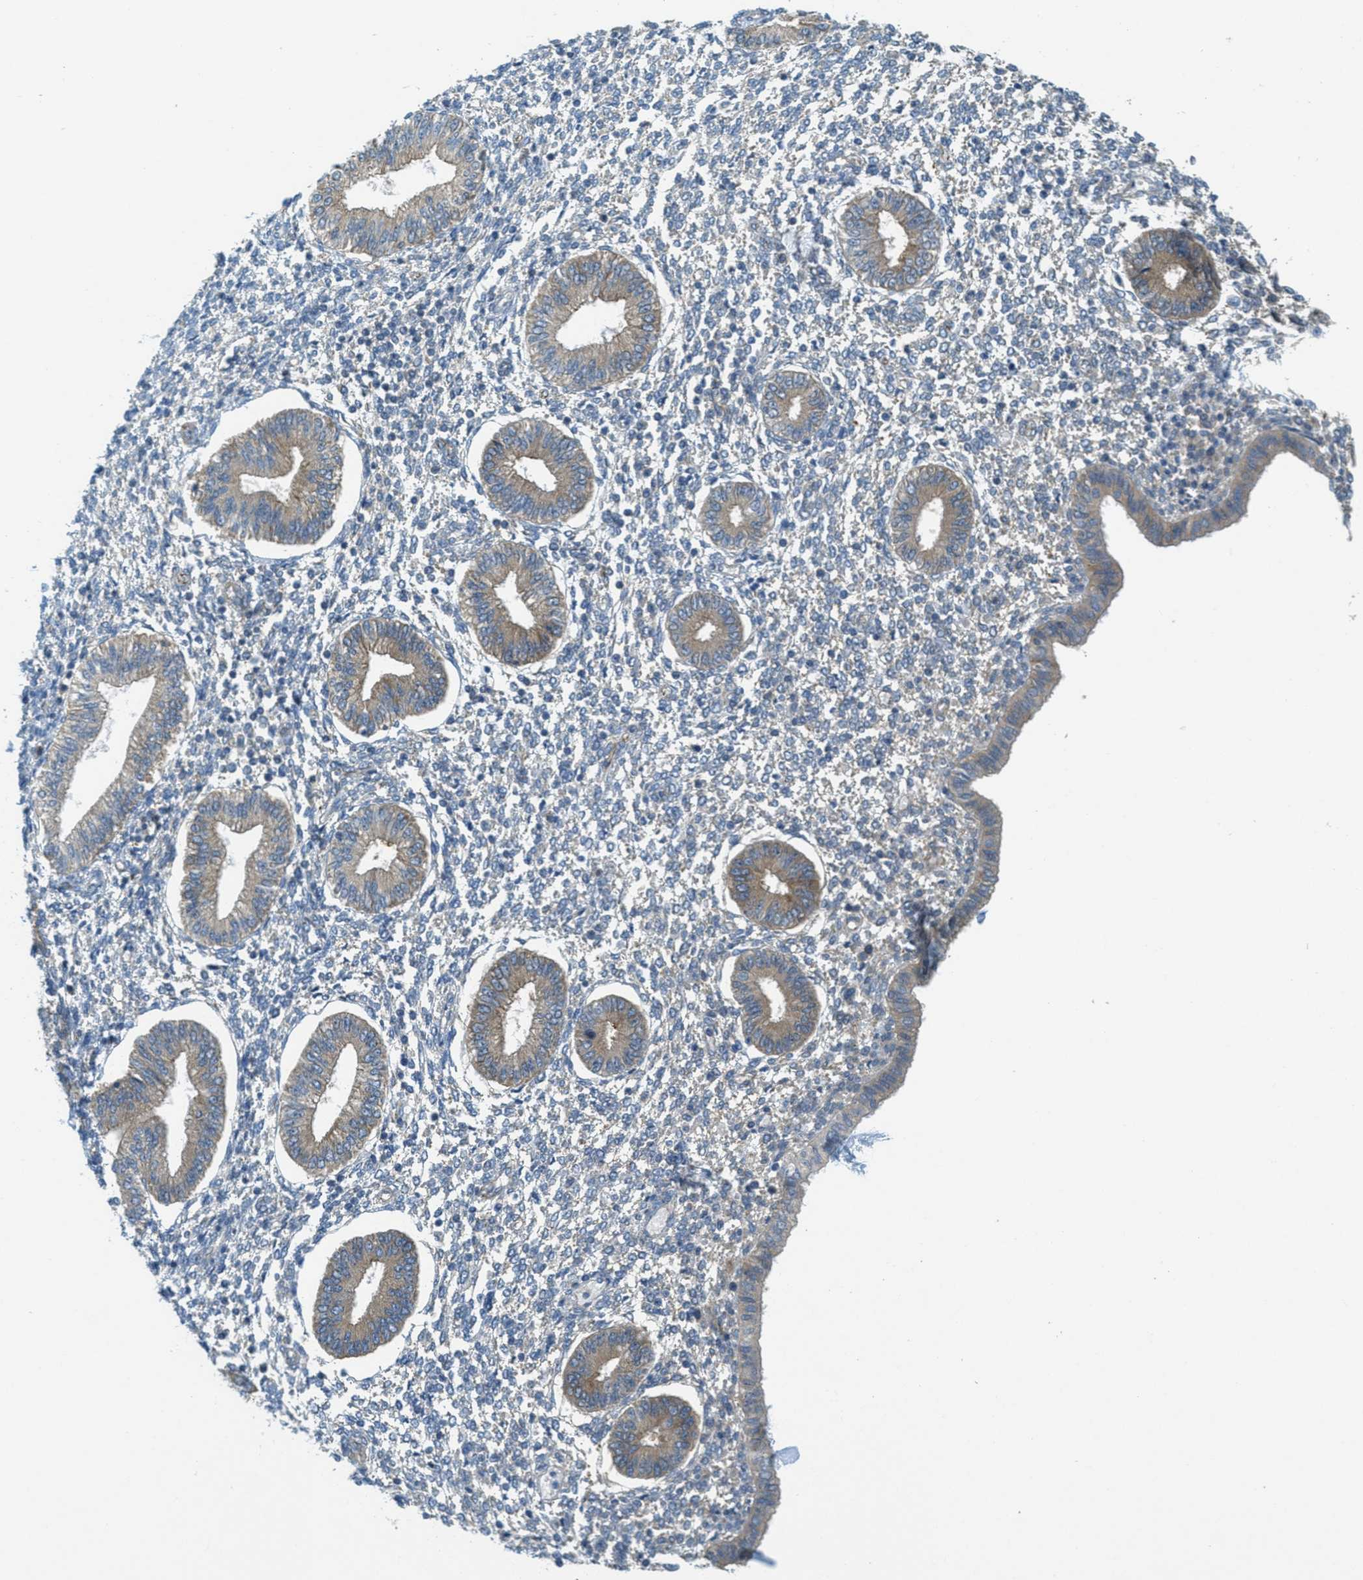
{"staining": {"intensity": "negative", "quantity": "none", "location": "none"}, "tissue": "endometrium", "cell_type": "Cells in endometrial stroma", "image_type": "normal", "snomed": [{"axis": "morphology", "description": "Normal tissue, NOS"}, {"axis": "topography", "description": "Endometrium"}], "caption": "Immunohistochemical staining of normal human endometrium displays no significant positivity in cells in endometrial stroma. The staining was performed using DAB (3,3'-diaminobenzidine) to visualize the protein expression in brown, while the nuclei were stained in blue with hematoxylin (Magnification: 20x).", "gene": "JCAD", "patient": {"sex": "female", "age": 50}}